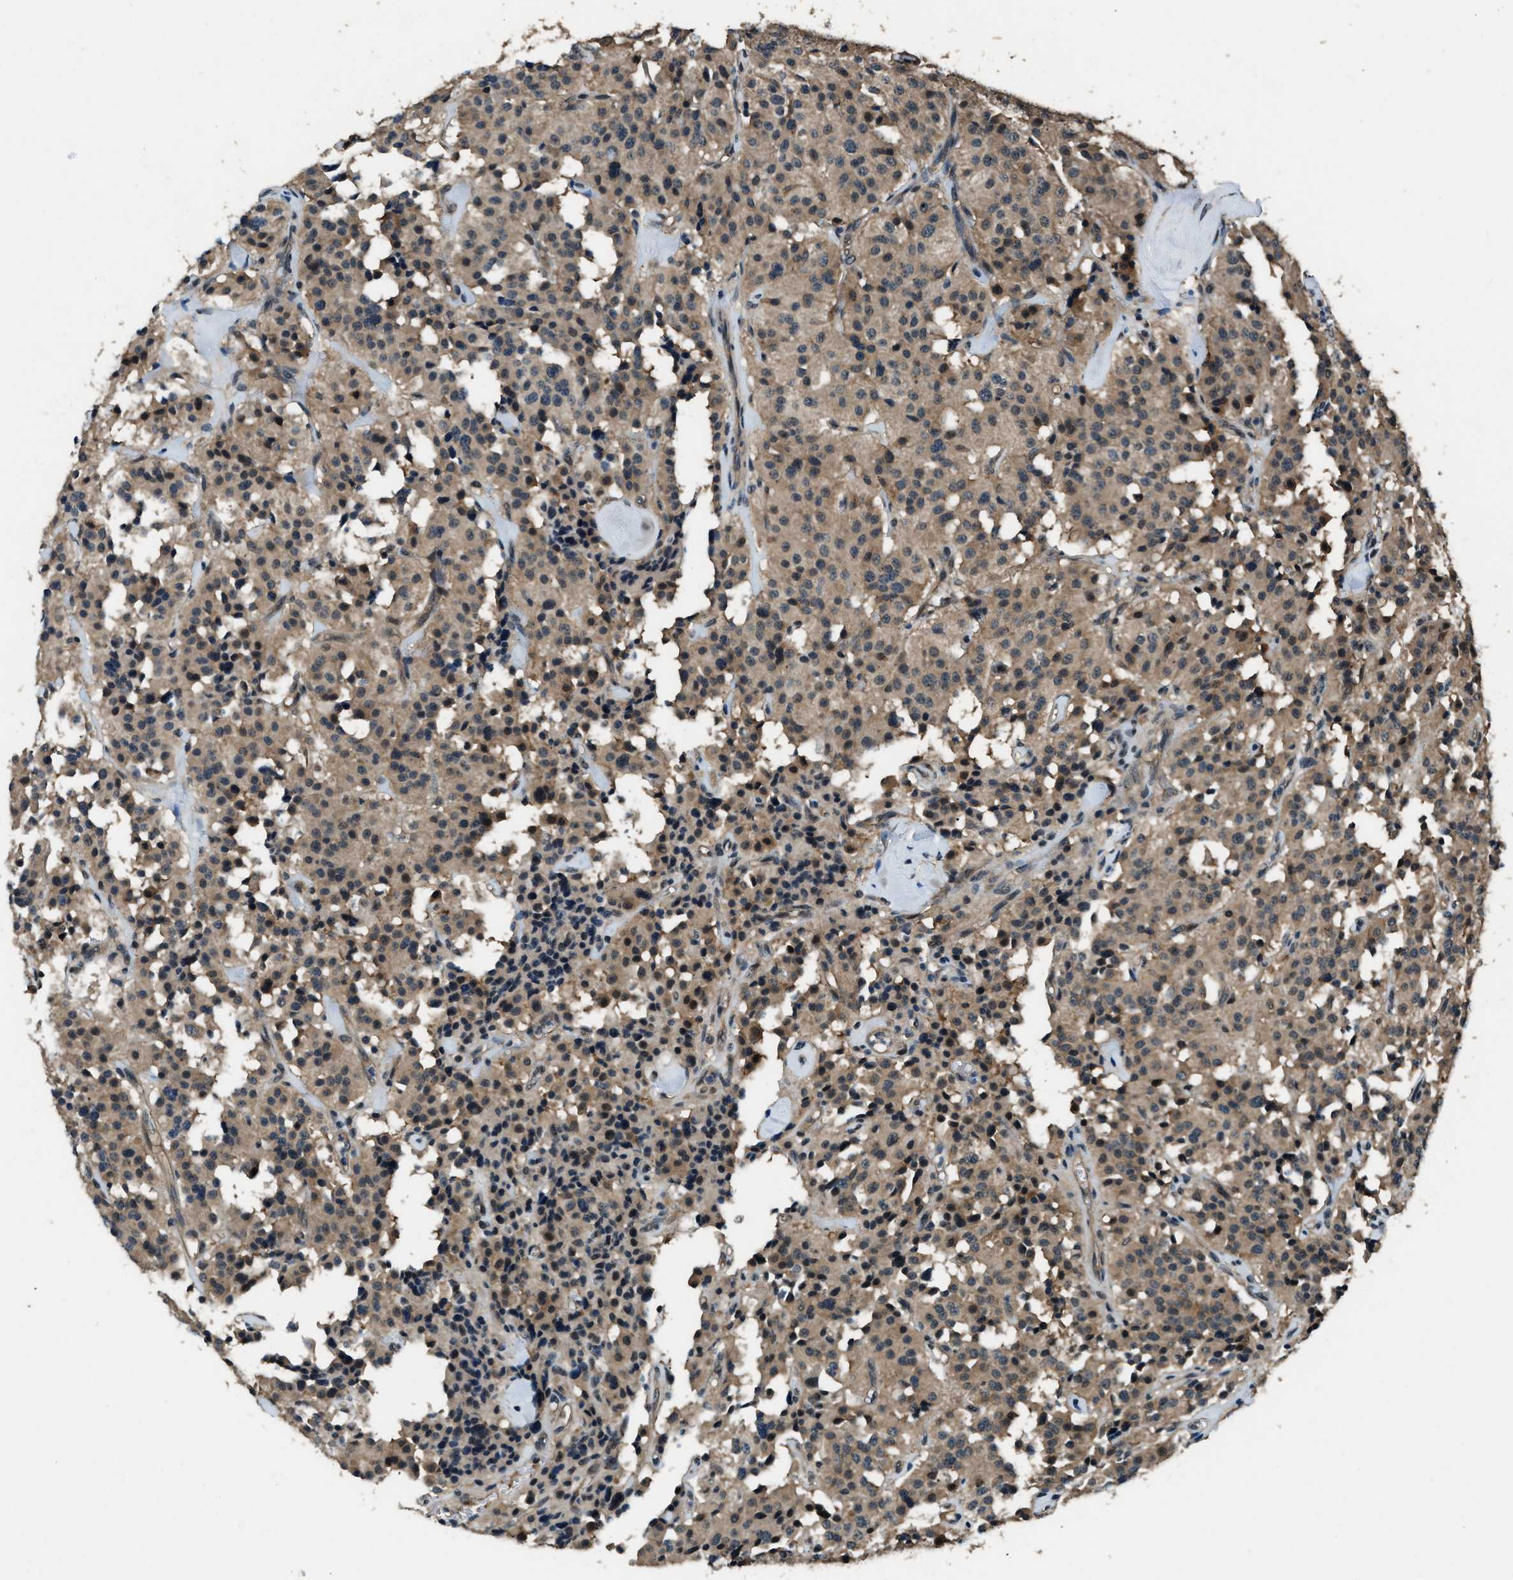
{"staining": {"intensity": "moderate", "quantity": ">75%", "location": "cytoplasmic/membranous"}, "tissue": "carcinoid", "cell_type": "Tumor cells", "image_type": "cancer", "snomed": [{"axis": "morphology", "description": "Carcinoid, malignant, NOS"}, {"axis": "topography", "description": "Lung"}], "caption": "Human carcinoid (malignant) stained with a protein marker exhibits moderate staining in tumor cells.", "gene": "NUDCD3", "patient": {"sex": "male", "age": 30}}